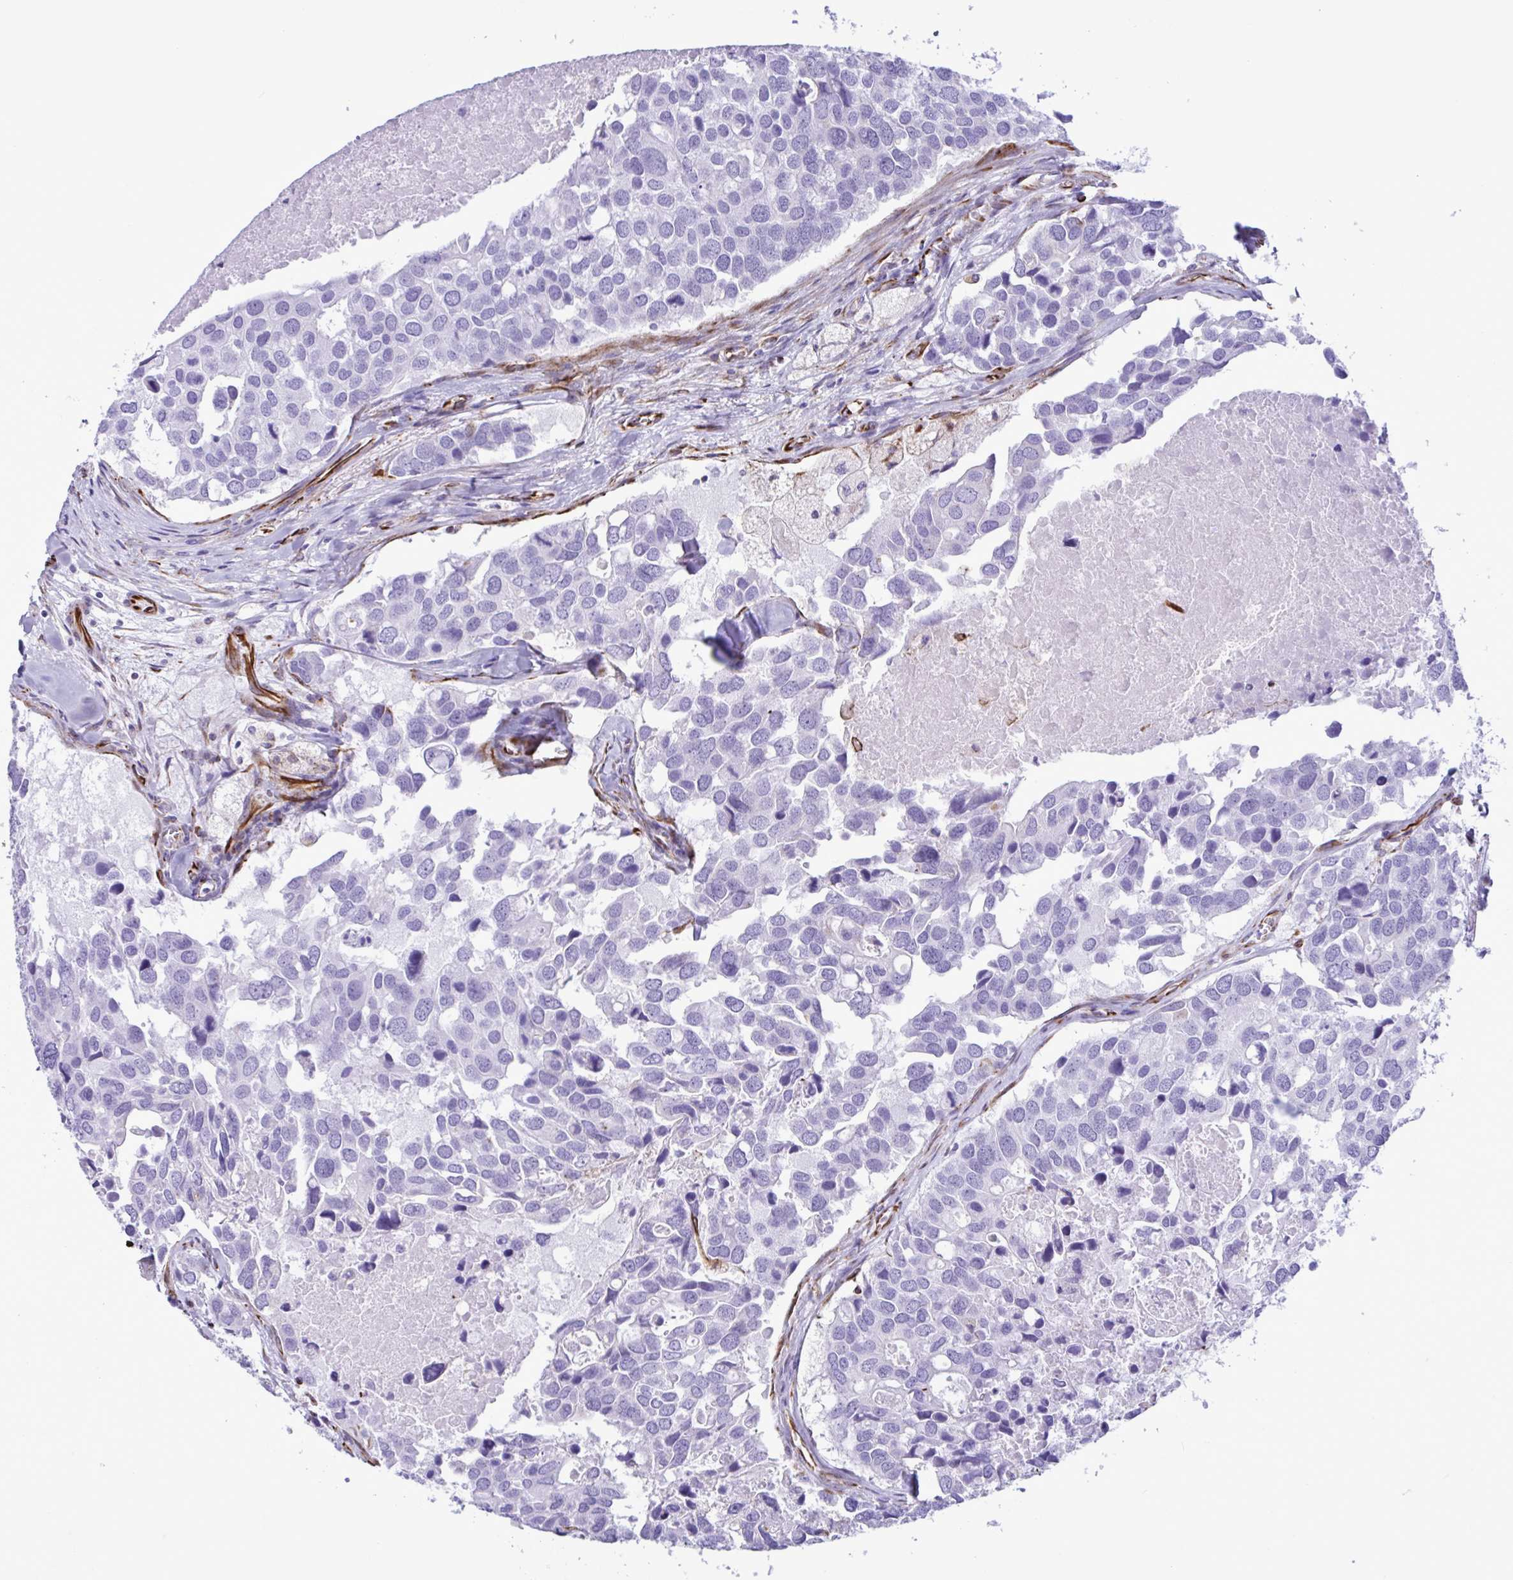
{"staining": {"intensity": "negative", "quantity": "none", "location": "none"}, "tissue": "breast cancer", "cell_type": "Tumor cells", "image_type": "cancer", "snomed": [{"axis": "morphology", "description": "Duct carcinoma"}, {"axis": "topography", "description": "Breast"}], "caption": "The immunohistochemistry (IHC) micrograph has no significant expression in tumor cells of breast intraductal carcinoma tissue.", "gene": "SMAD5", "patient": {"sex": "female", "age": 83}}